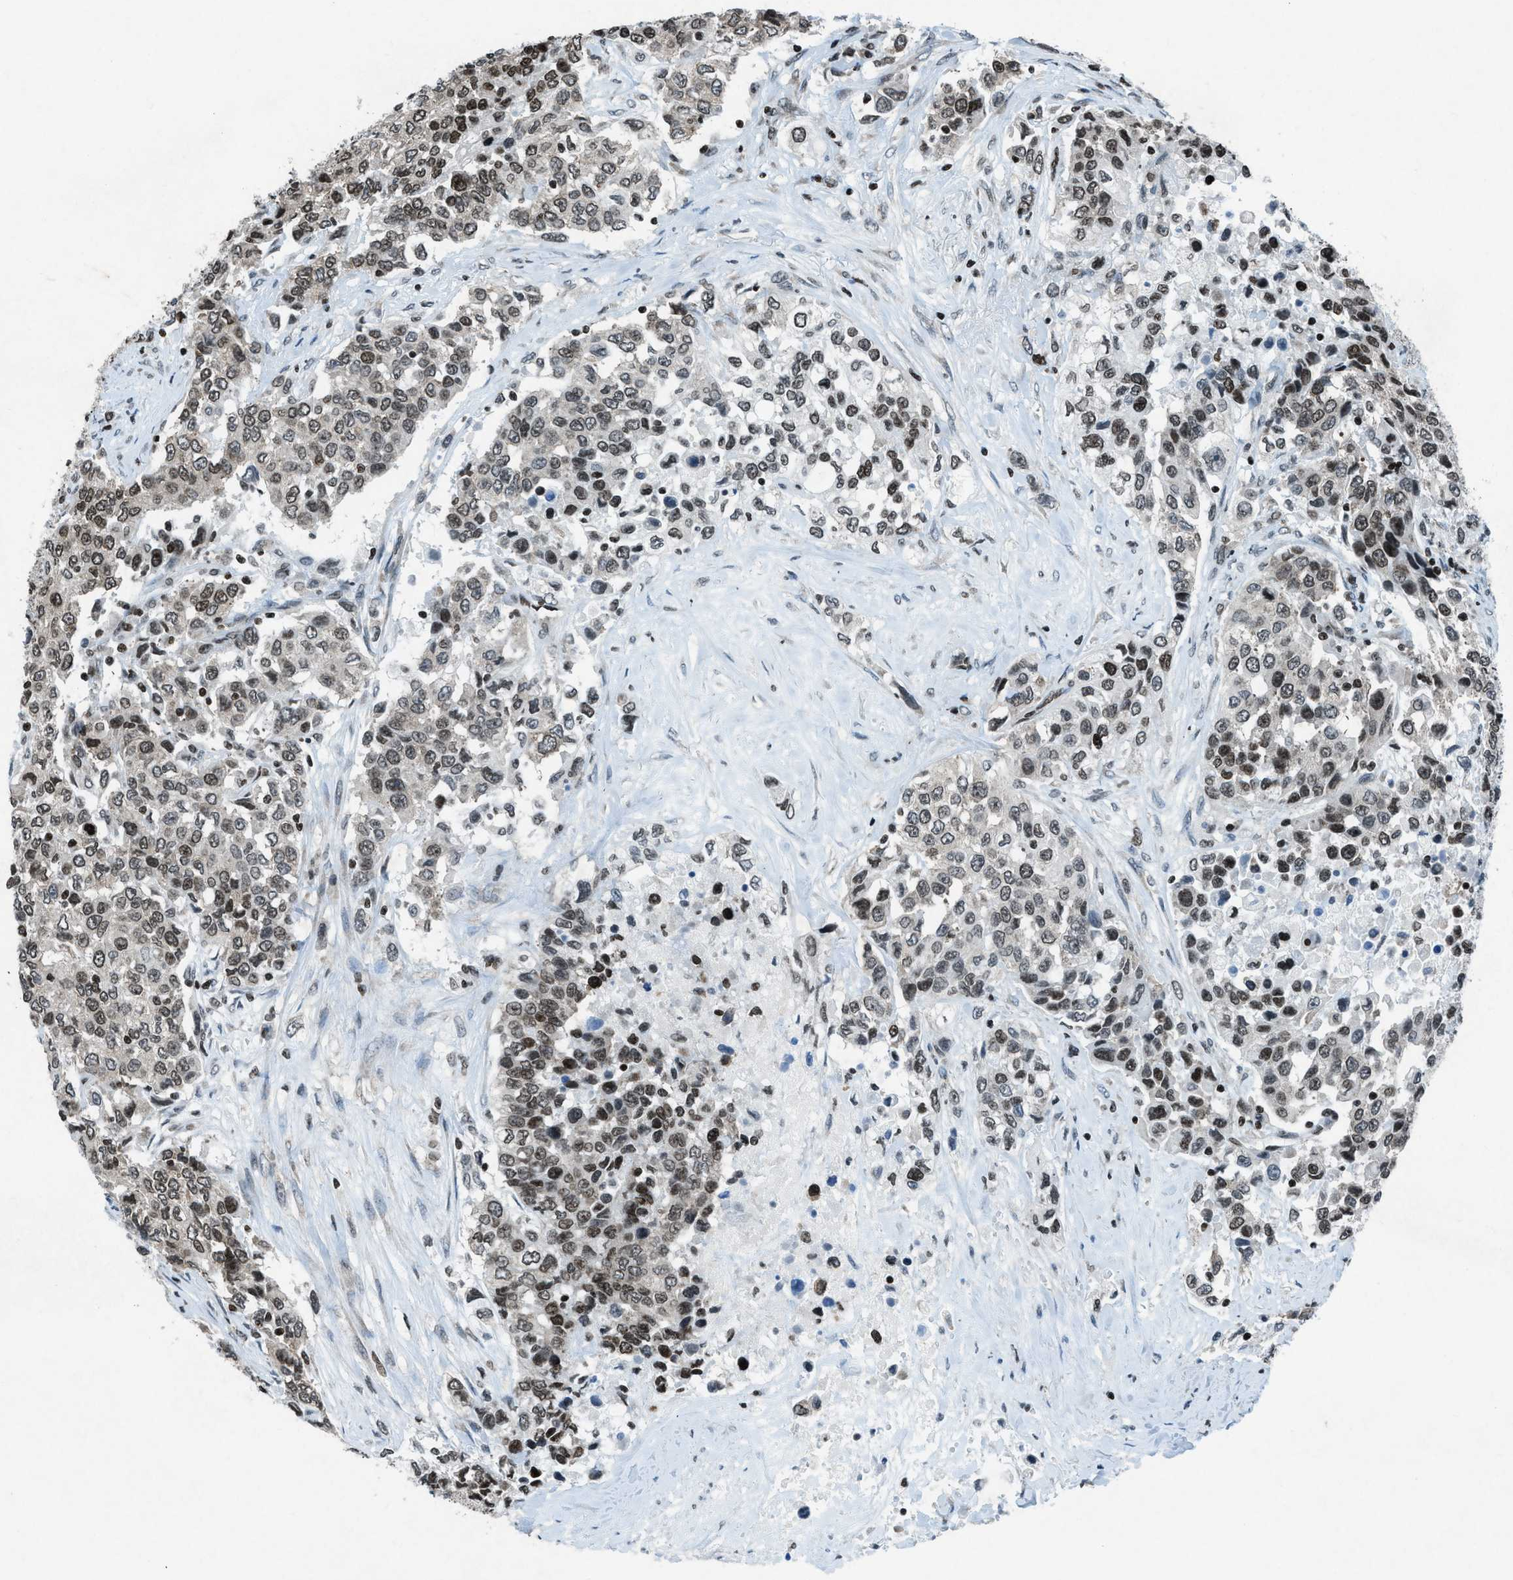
{"staining": {"intensity": "moderate", "quantity": ">75%", "location": "nuclear"}, "tissue": "urothelial cancer", "cell_type": "Tumor cells", "image_type": "cancer", "snomed": [{"axis": "morphology", "description": "Urothelial carcinoma, High grade"}, {"axis": "topography", "description": "Urinary bladder"}], "caption": "Tumor cells display medium levels of moderate nuclear staining in approximately >75% of cells in urothelial cancer. The staining is performed using DAB brown chromogen to label protein expression. The nuclei are counter-stained blue using hematoxylin.", "gene": "NXF1", "patient": {"sex": "female", "age": 80}}